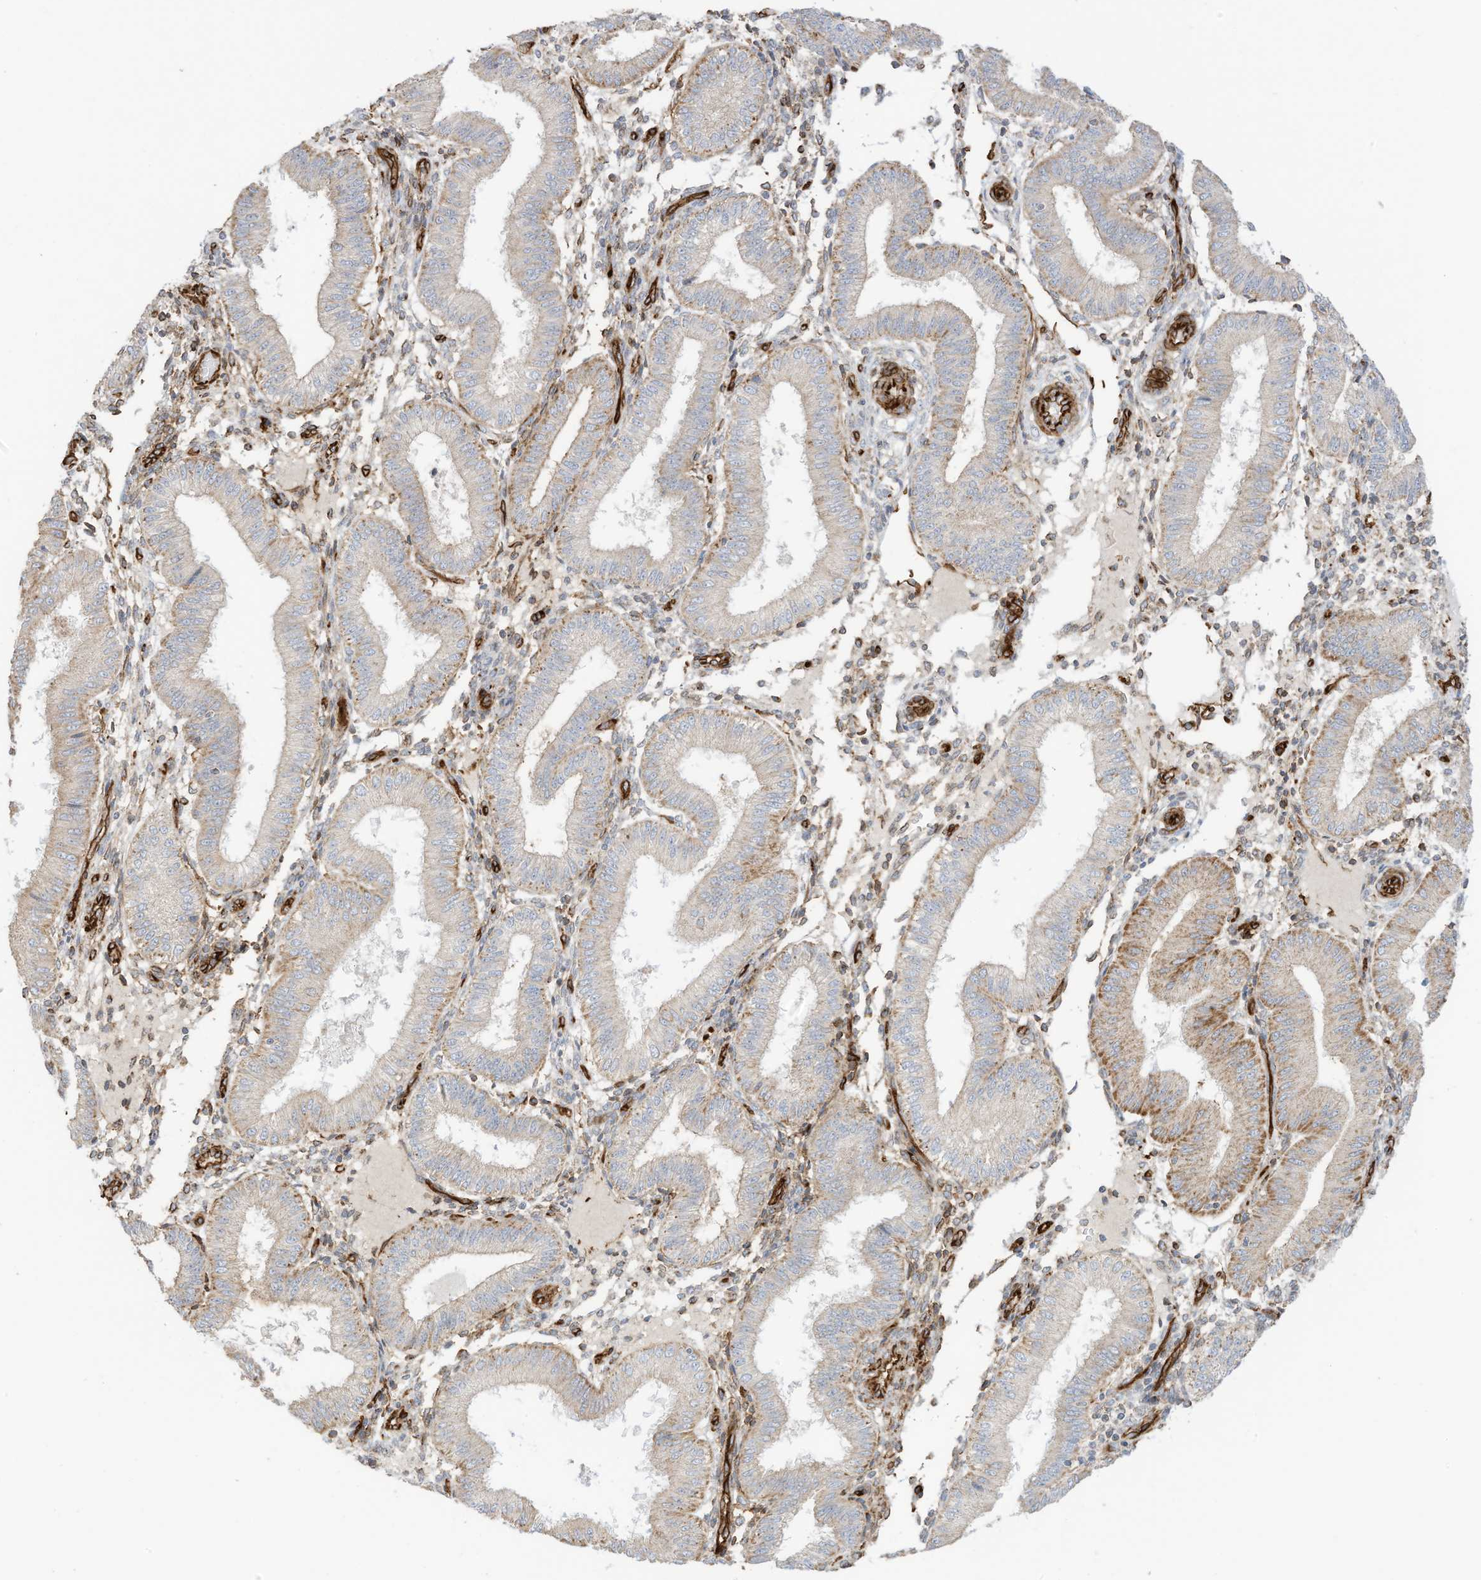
{"staining": {"intensity": "weak", "quantity": "25%-75%", "location": "cytoplasmic/membranous"}, "tissue": "endometrium", "cell_type": "Cells in endometrial stroma", "image_type": "normal", "snomed": [{"axis": "morphology", "description": "Normal tissue, NOS"}, {"axis": "topography", "description": "Endometrium"}], "caption": "Brown immunohistochemical staining in unremarkable human endometrium exhibits weak cytoplasmic/membranous staining in approximately 25%-75% of cells in endometrial stroma.", "gene": "ABCB7", "patient": {"sex": "female", "age": 39}}